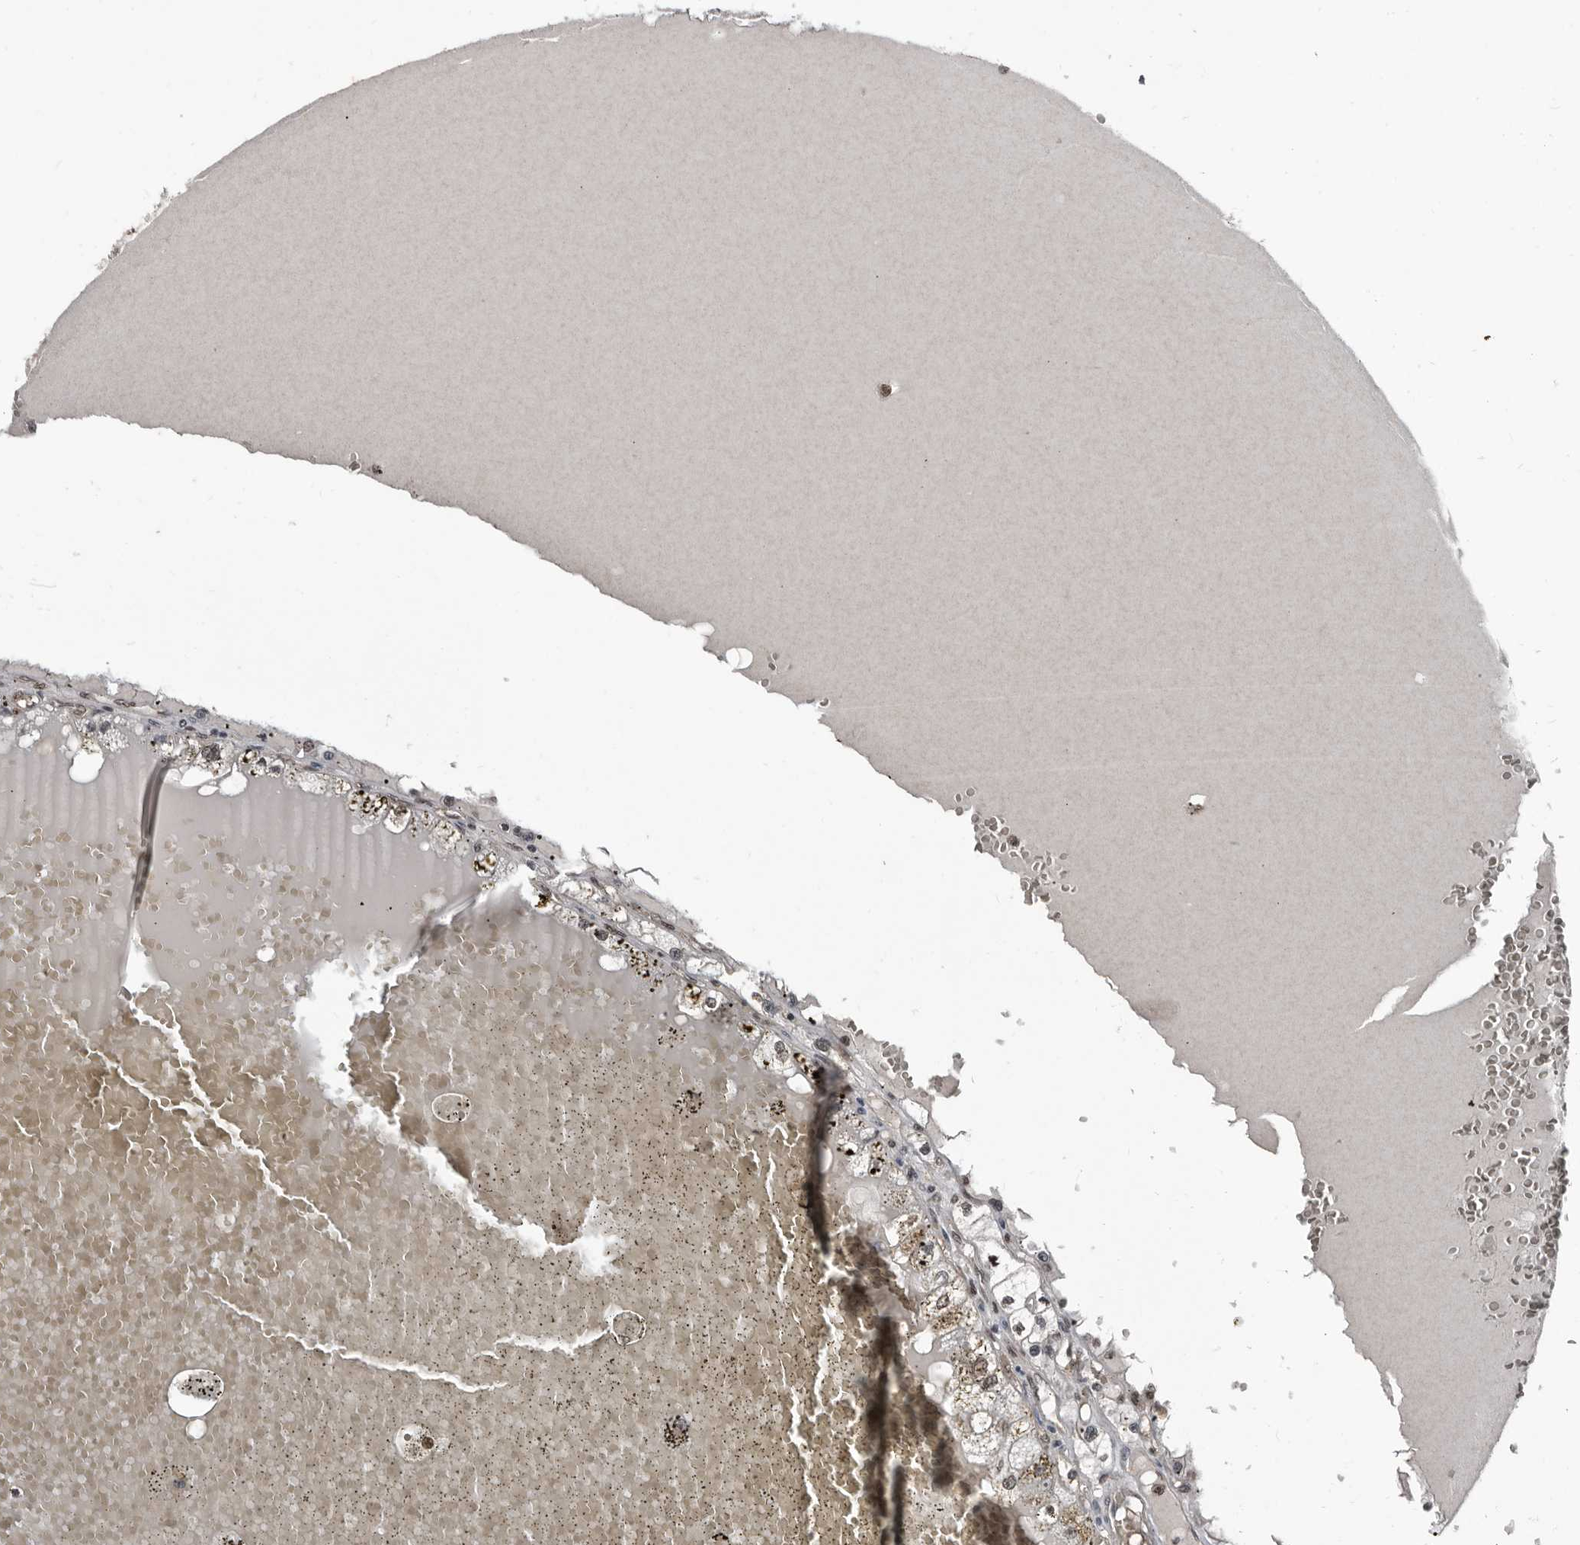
{"staining": {"intensity": "weak", "quantity": "25%-75%", "location": "nuclear"}, "tissue": "renal cancer", "cell_type": "Tumor cells", "image_type": "cancer", "snomed": [{"axis": "morphology", "description": "Adenocarcinoma, NOS"}, {"axis": "topography", "description": "Kidney"}], "caption": "Renal cancer (adenocarcinoma) stained with DAB immunohistochemistry reveals low levels of weak nuclear staining in approximately 25%-75% of tumor cells.", "gene": "CHD1L", "patient": {"sex": "male", "age": 56}}